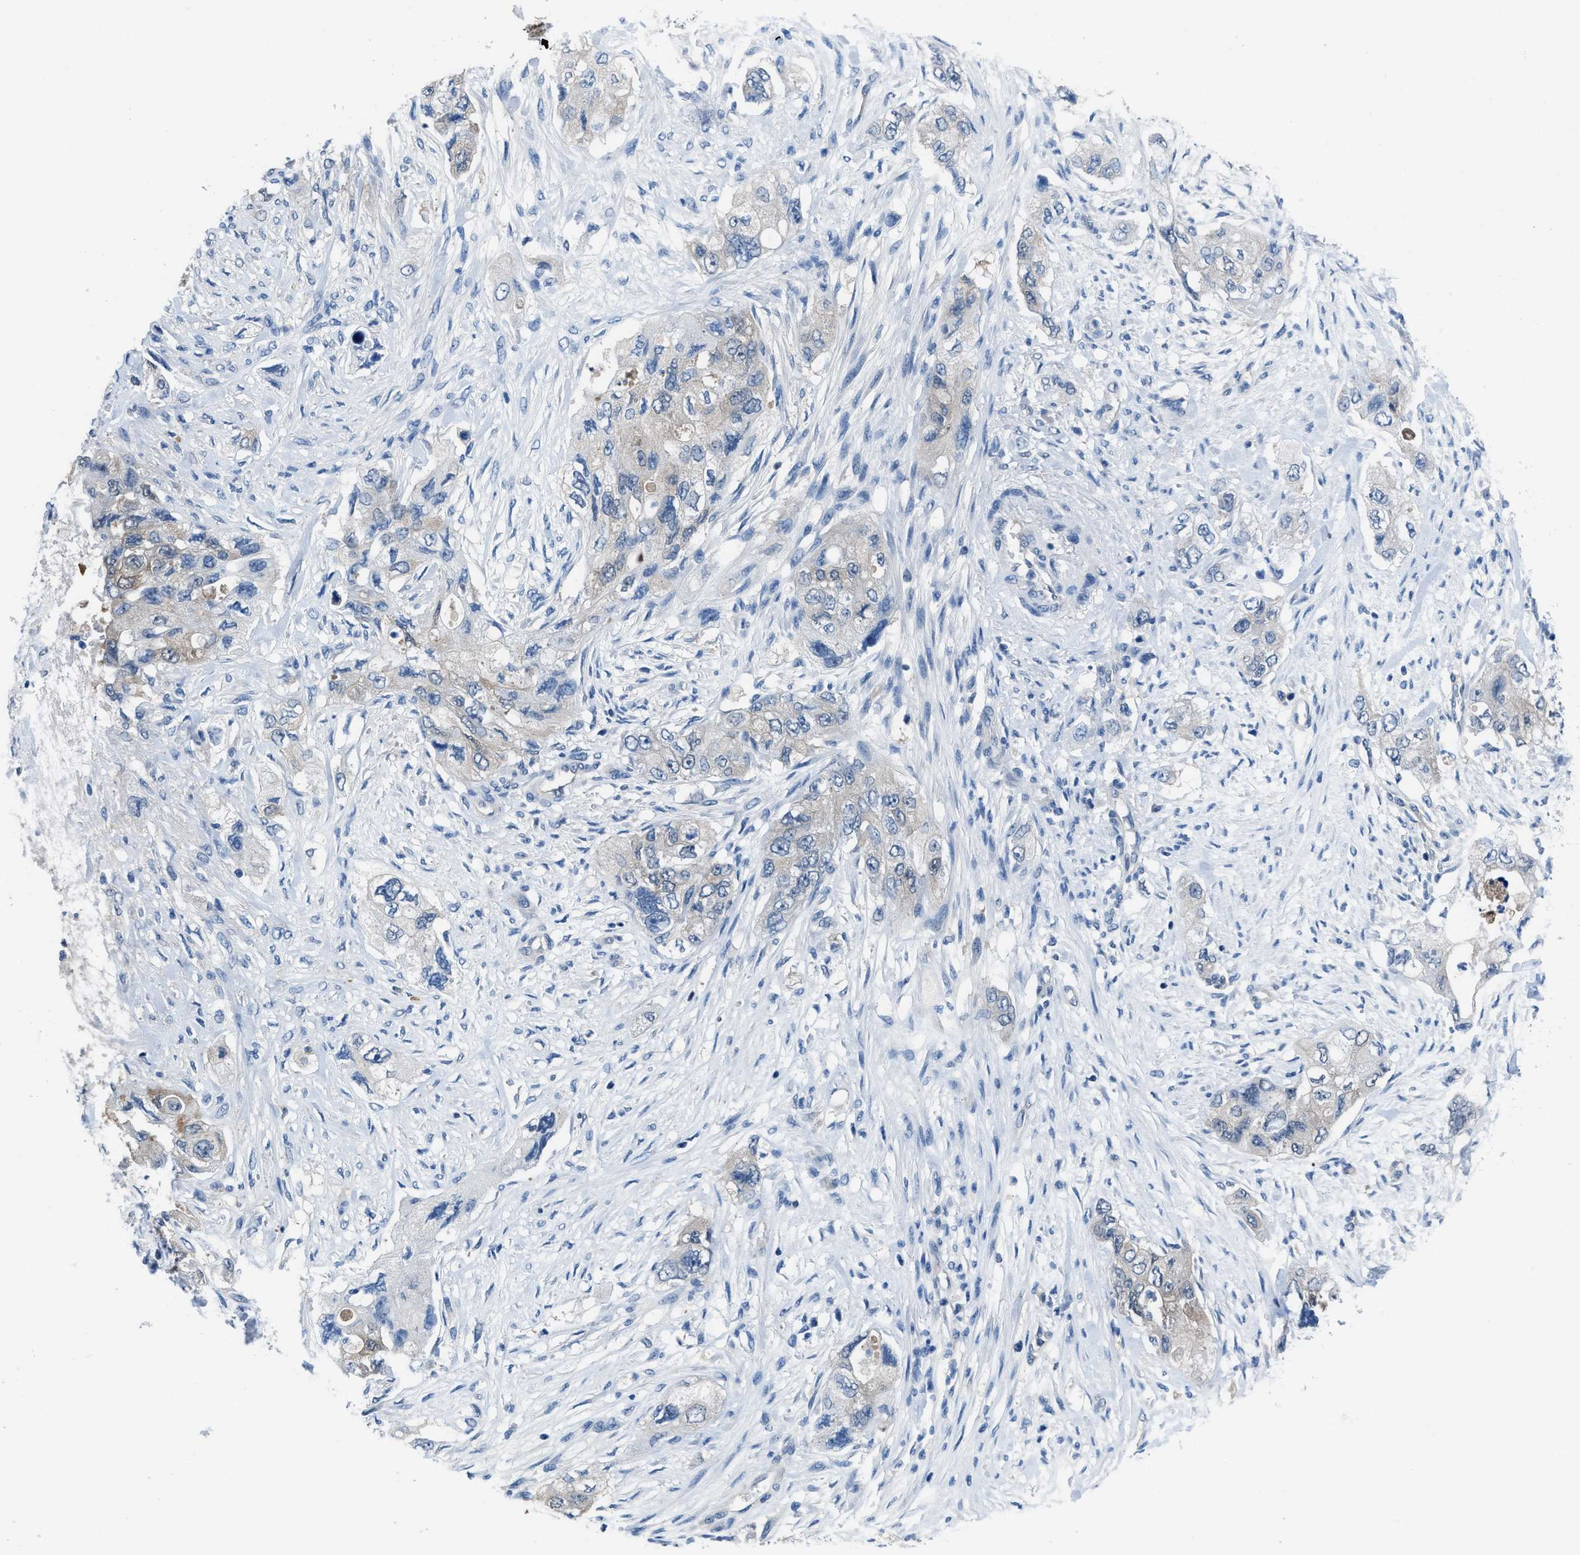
{"staining": {"intensity": "weak", "quantity": "<25%", "location": "cytoplasmic/membranous"}, "tissue": "pancreatic cancer", "cell_type": "Tumor cells", "image_type": "cancer", "snomed": [{"axis": "morphology", "description": "Adenocarcinoma, NOS"}, {"axis": "topography", "description": "Pancreas"}], "caption": "This photomicrograph is of pancreatic adenocarcinoma stained with IHC to label a protein in brown with the nuclei are counter-stained blue. There is no staining in tumor cells.", "gene": "NUDT5", "patient": {"sex": "female", "age": 73}}